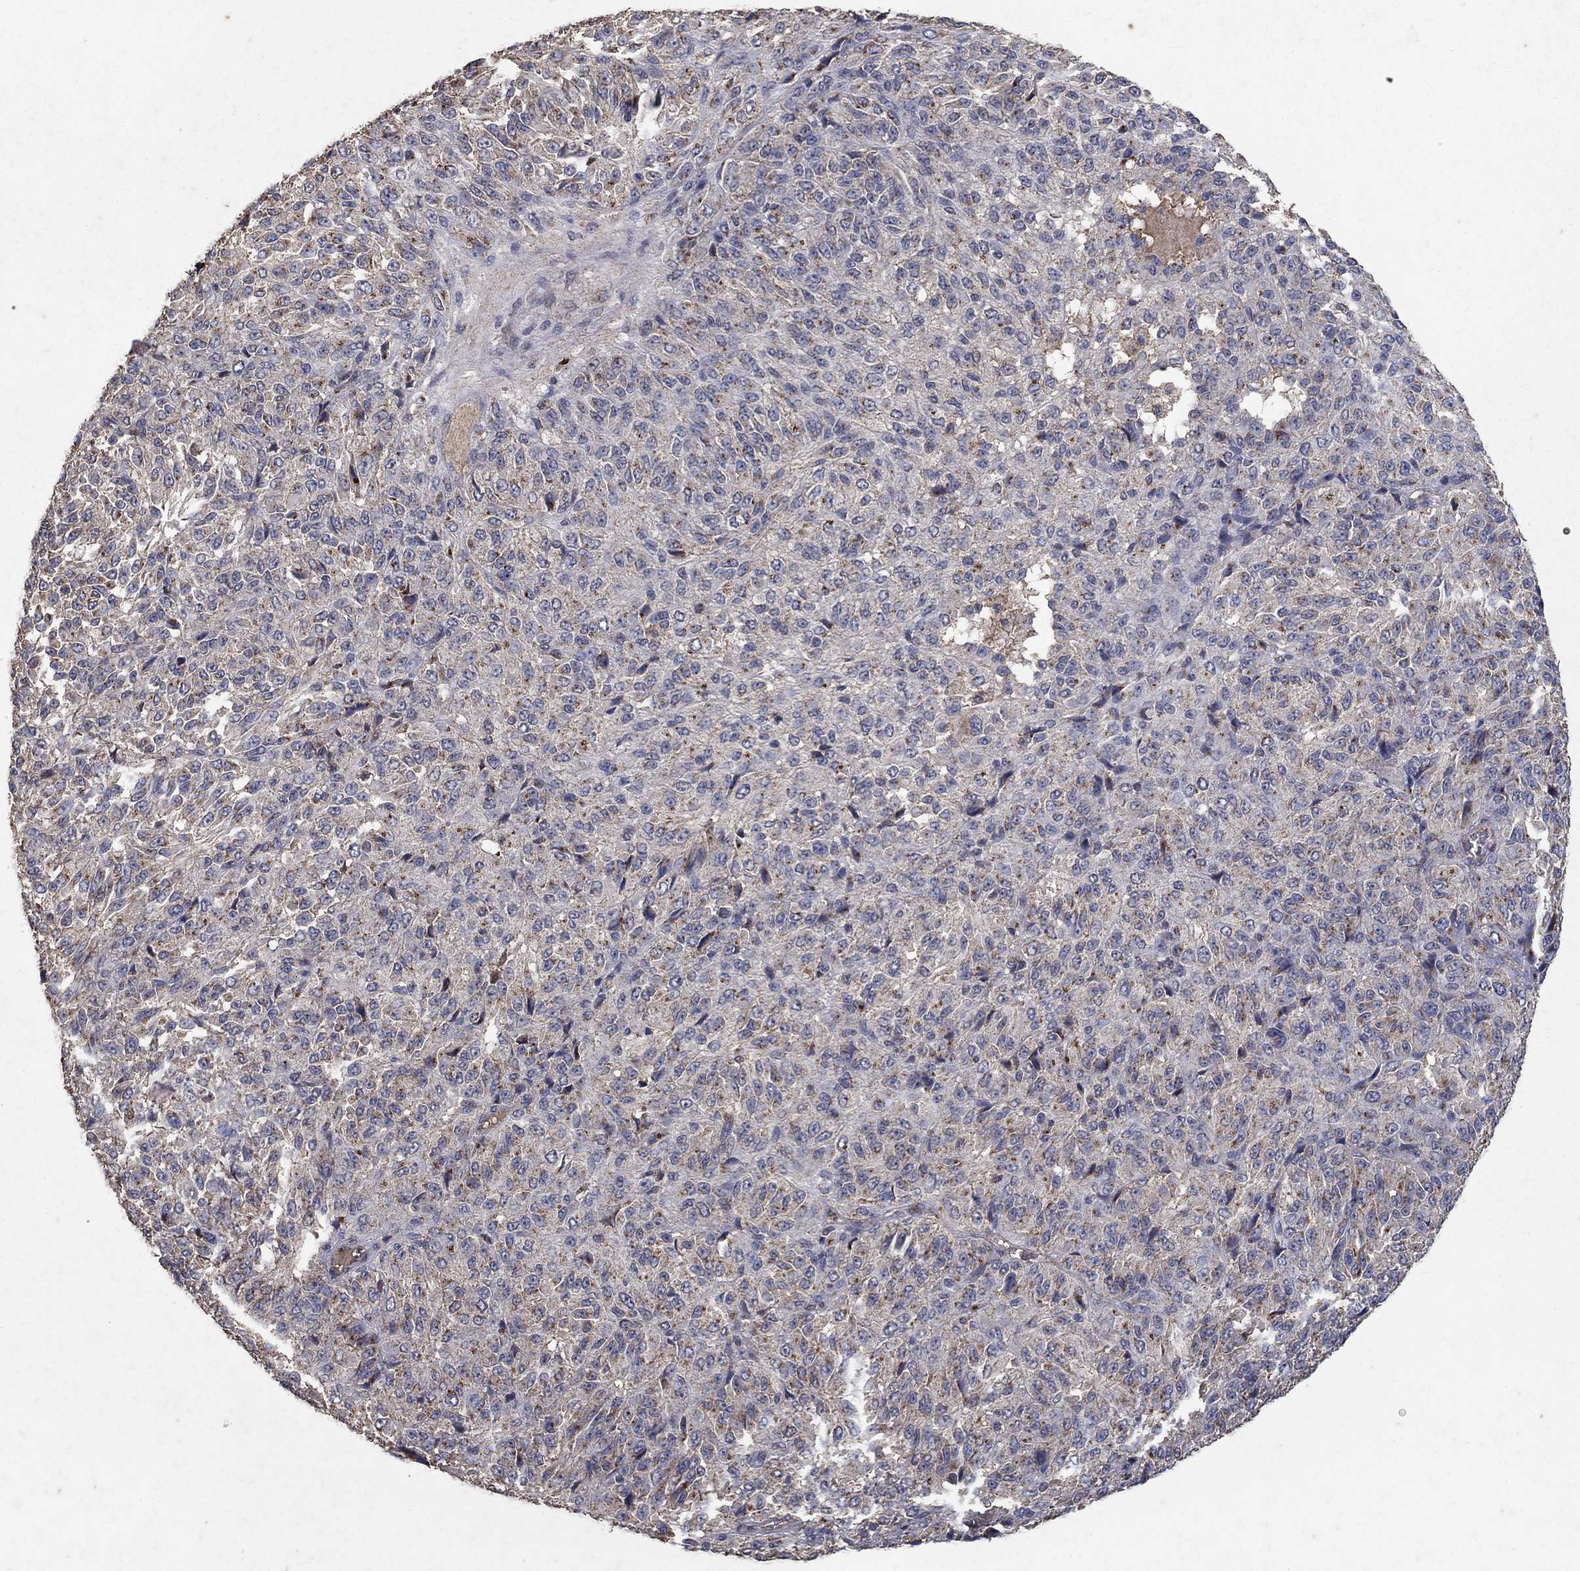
{"staining": {"intensity": "negative", "quantity": "none", "location": "none"}, "tissue": "melanoma", "cell_type": "Tumor cells", "image_type": "cancer", "snomed": [{"axis": "morphology", "description": "Malignant melanoma, Metastatic site"}, {"axis": "topography", "description": "Brain"}], "caption": "There is no significant expression in tumor cells of malignant melanoma (metastatic site).", "gene": "CD24", "patient": {"sex": "female", "age": 56}}